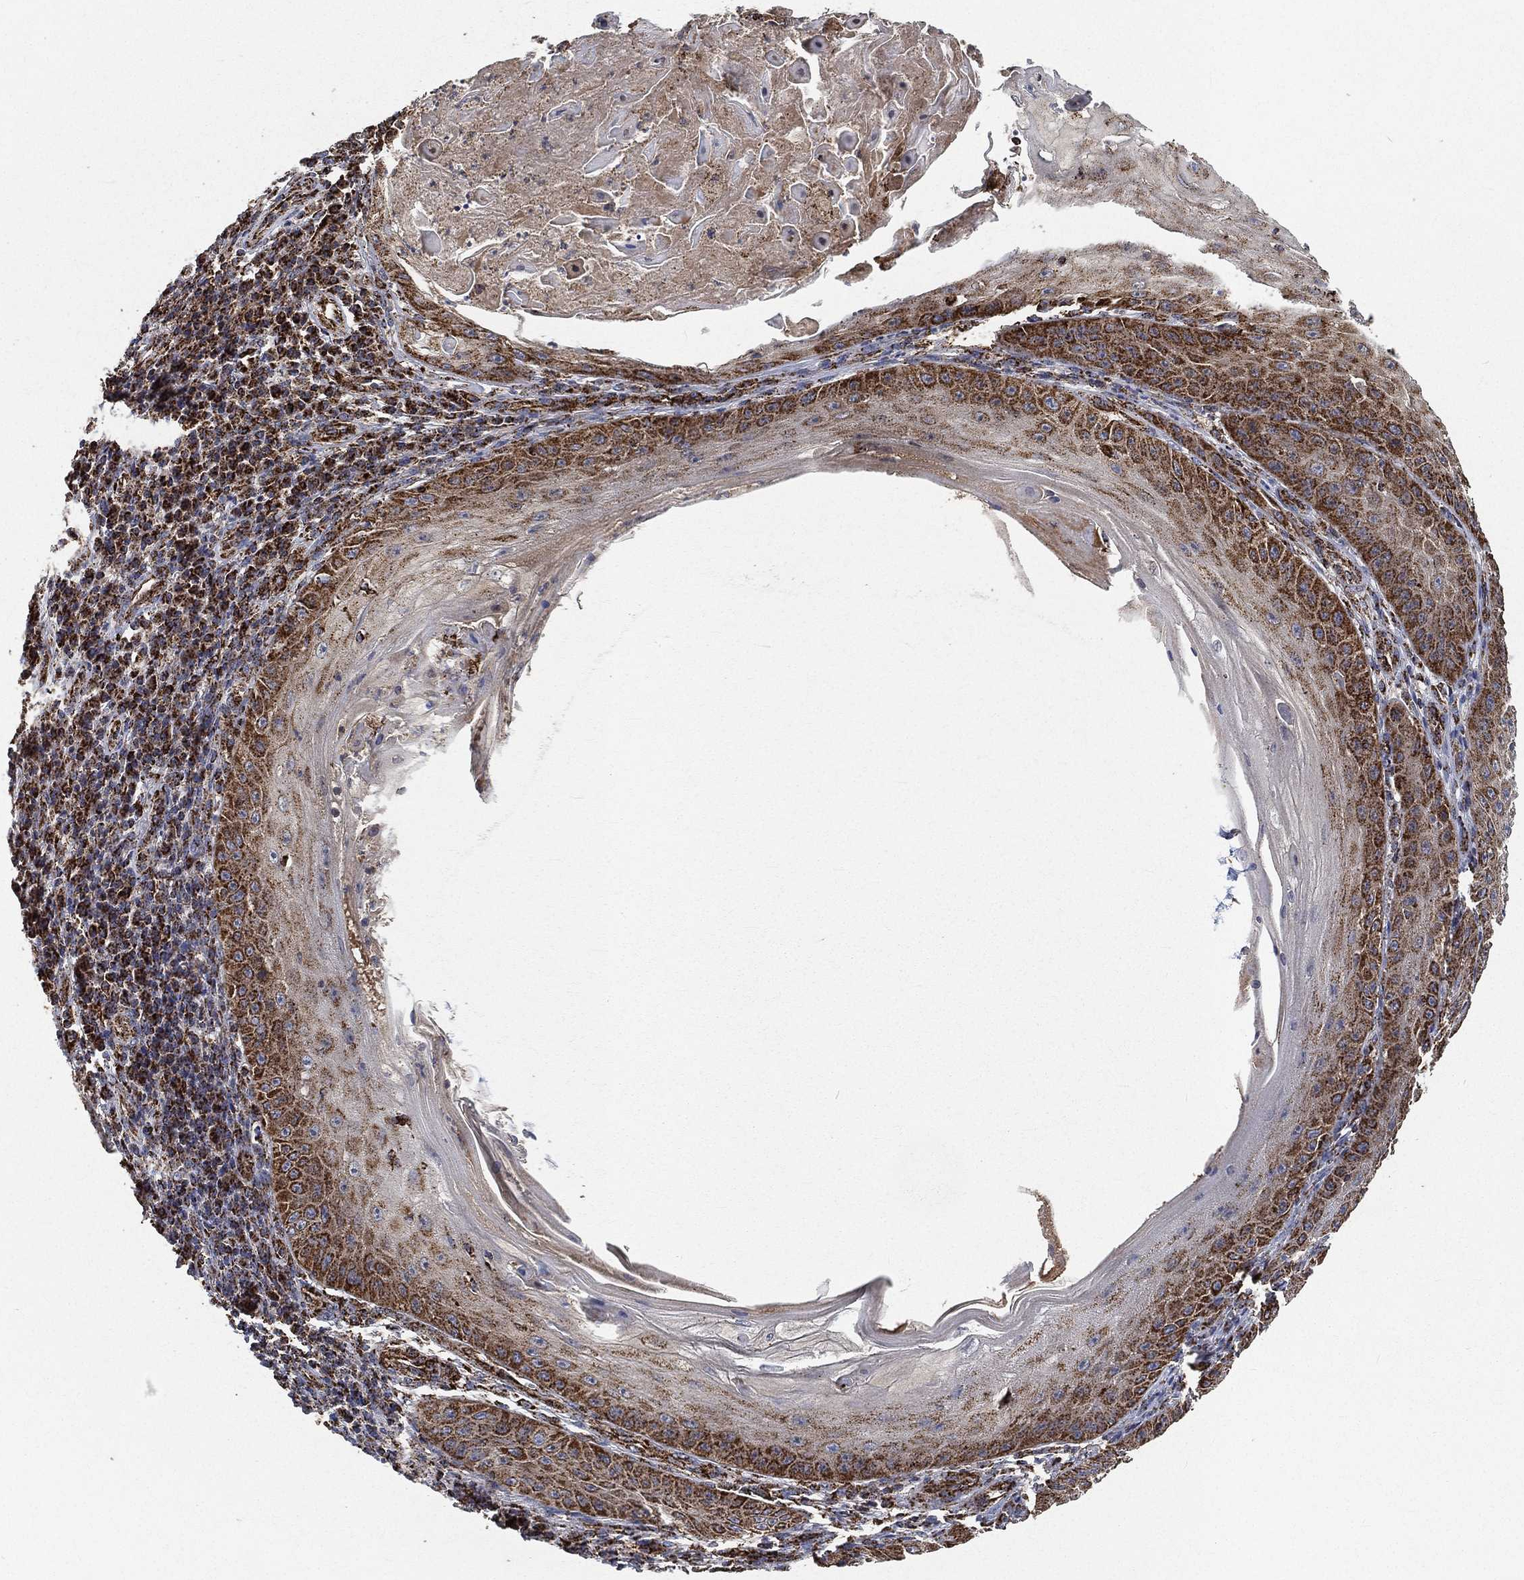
{"staining": {"intensity": "strong", "quantity": ">75%", "location": "cytoplasmic/membranous"}, "tissue": "skin cancer", "cell_type": "Tumor cells", "image_type": "cancer", "snomed": [{"axis": "morphology", "description": "Squamous cell carcinoma, NOS"}, {"axis": "topography", "description": "Skin"}], "caption": "A photomicrograph of human skin squamous cell carcinoma stained for a protein reveals strong cytoplasmic/membranous brown staining in tumor cells.", "gene": "SLC38A7", "patient": {"sex": "male", "age": 70}}